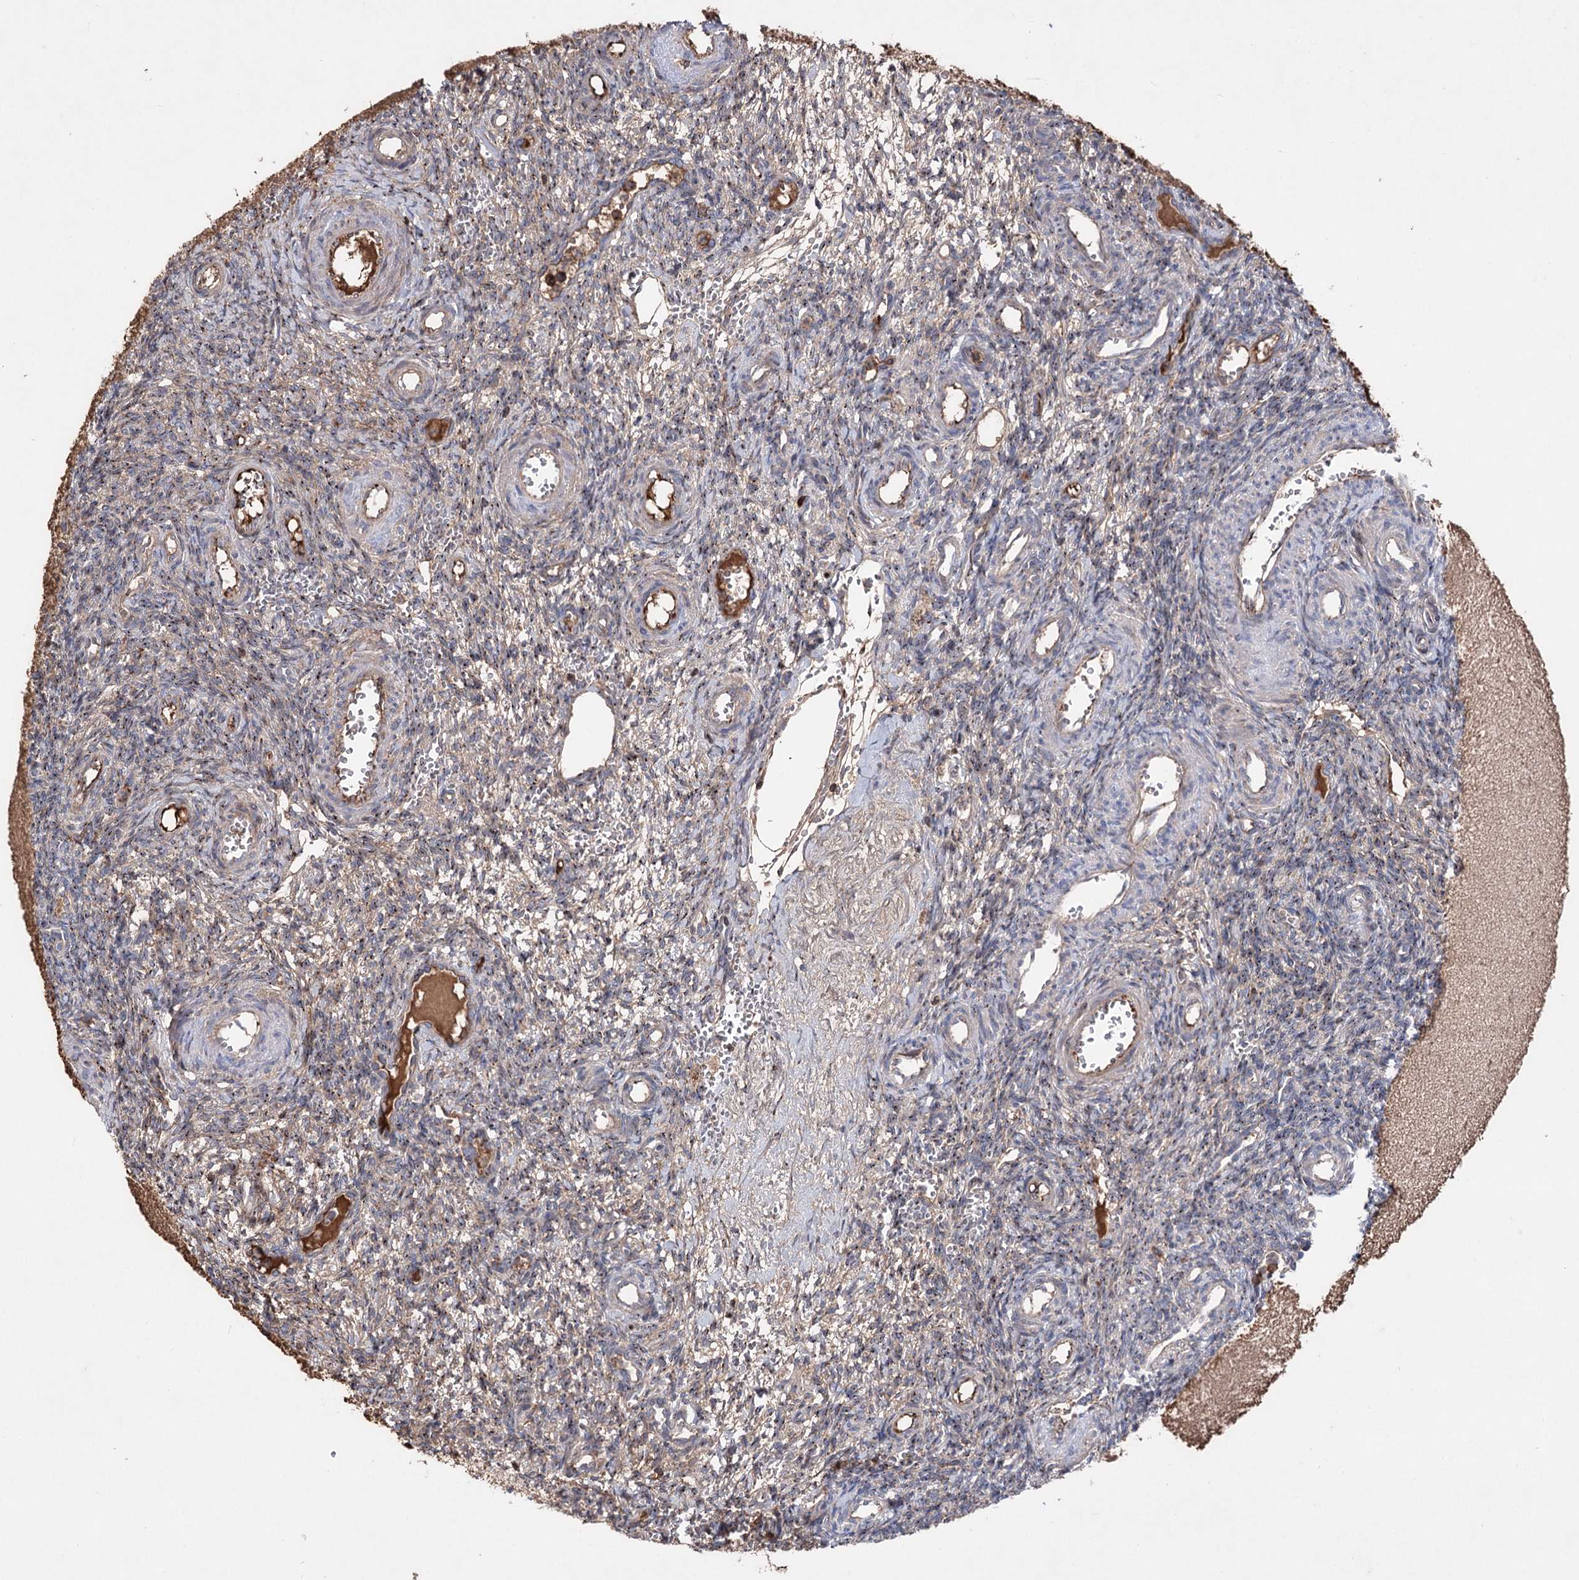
{"staining": {"intensity": "strong", "quantity": "25%-75%", "location": "cytoplasmic/membranous"}, "tissue": "ovary", "cell_type": "Ovarian stroma cells", "image_type": "normal", "snomed": [{"axis": "morphology", "description": "Normal tissue, NOS"}, {"axis": "topography", "description": "Ovary"}], "caption": "The image exhibits staining of unremarkable ovary, revealing strong cytoplasmic/membranous protein staining (brown color) within ovarian stroma cells. Nuclei are stained in blue.", "gene": "ARHGAP20", "patient": {"sex": "female", "age": 39}}